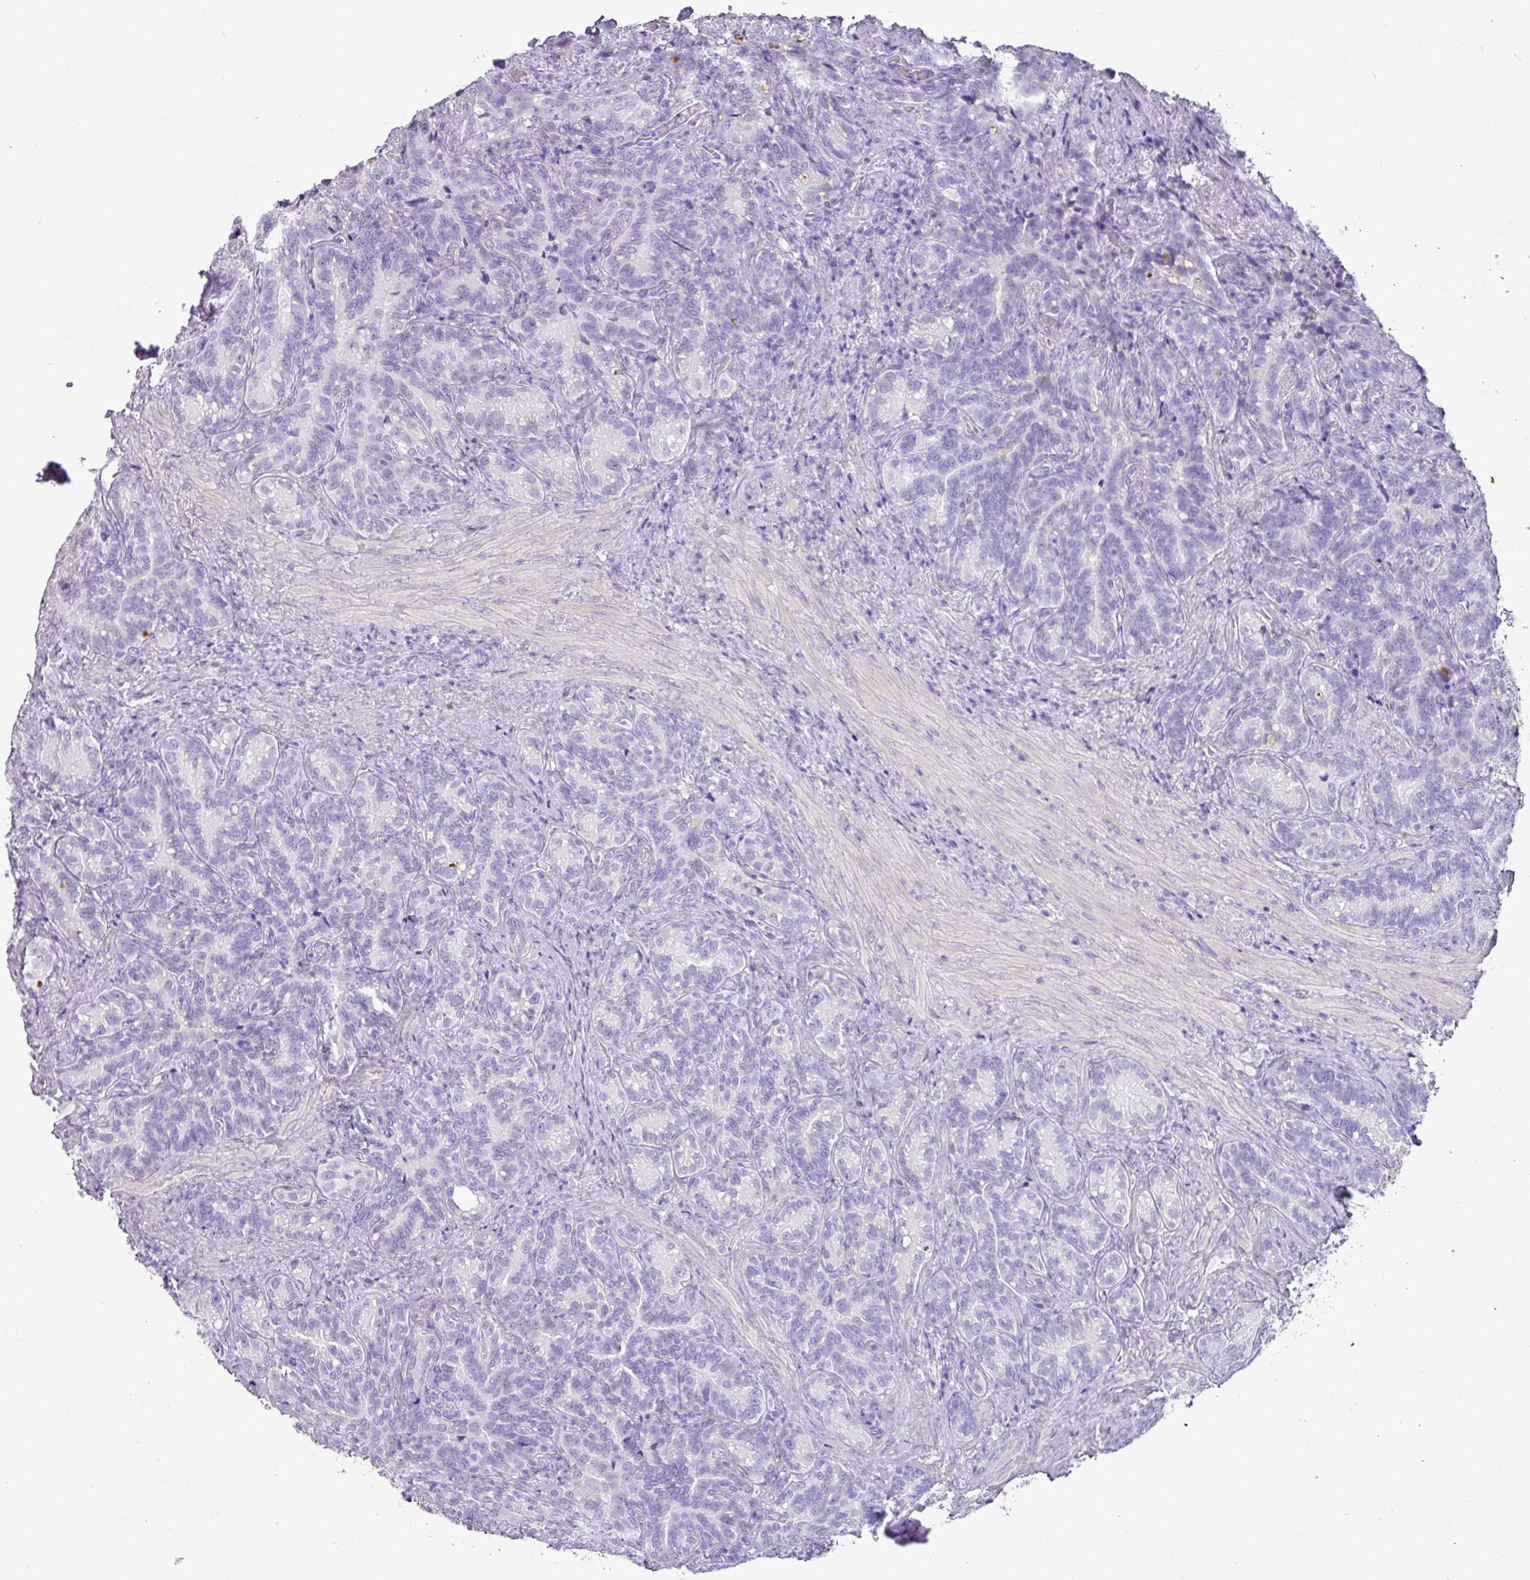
{"staining": {"intensity": "negative", "quantity": "none", "location": "none"}, "tissue": "seminal vesicle", "cell_type": "Glandular cells", "image_type": "normal", "snomed": [{"axis": "morphology", "description": "Normal tissue, NOS"}, {"axis": "topography", "description": "Seminal veicle"}], "caption": "Immunohistochemistry image of benign seminal vesicle: human seminal vesicle stained with DAB (3,3'-diaminobenzidine) demonstrates no significant protein expression in glandular cells.", "gene": "GSTA1", "patient": {"sex": "male", "age": 68}}